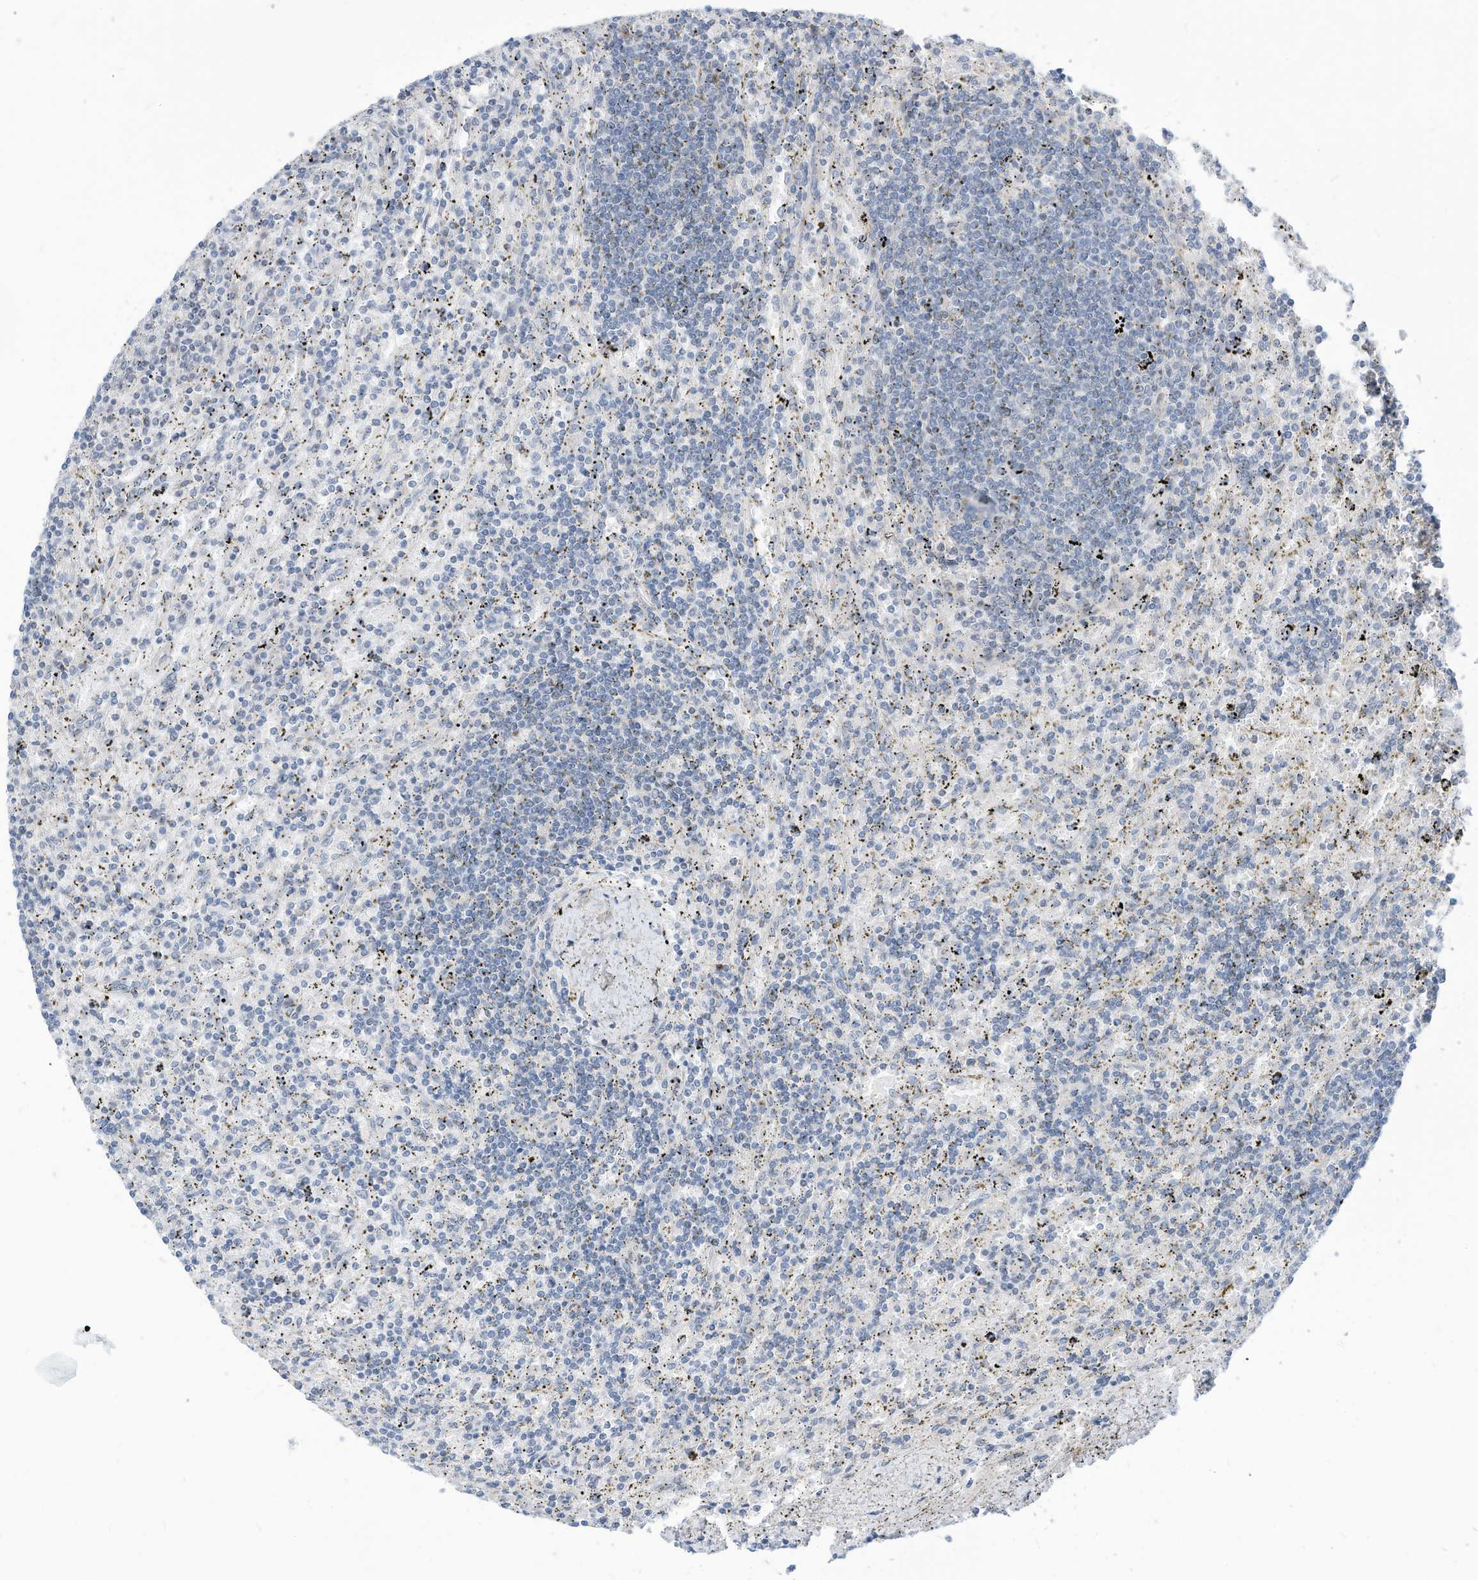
{"staining": {"intensity": "negative", "quantity": "none", "location": "none"}, "tissue": "lymphoma", "cell_type": "Tumor cells", "image_type": "cancer", "snomed": [{"axis": "morphology", "description": "Malignant lymphoma, non-Hodgkin's type, Low grade"}, {"axis": "topography", "description": "Spleen"}], "caption": "A micrograph of human lymphoma is negative for staining in tumor cells.", "gene": "GPATCH3", "patient": {"sex": "male", "age": 76}}